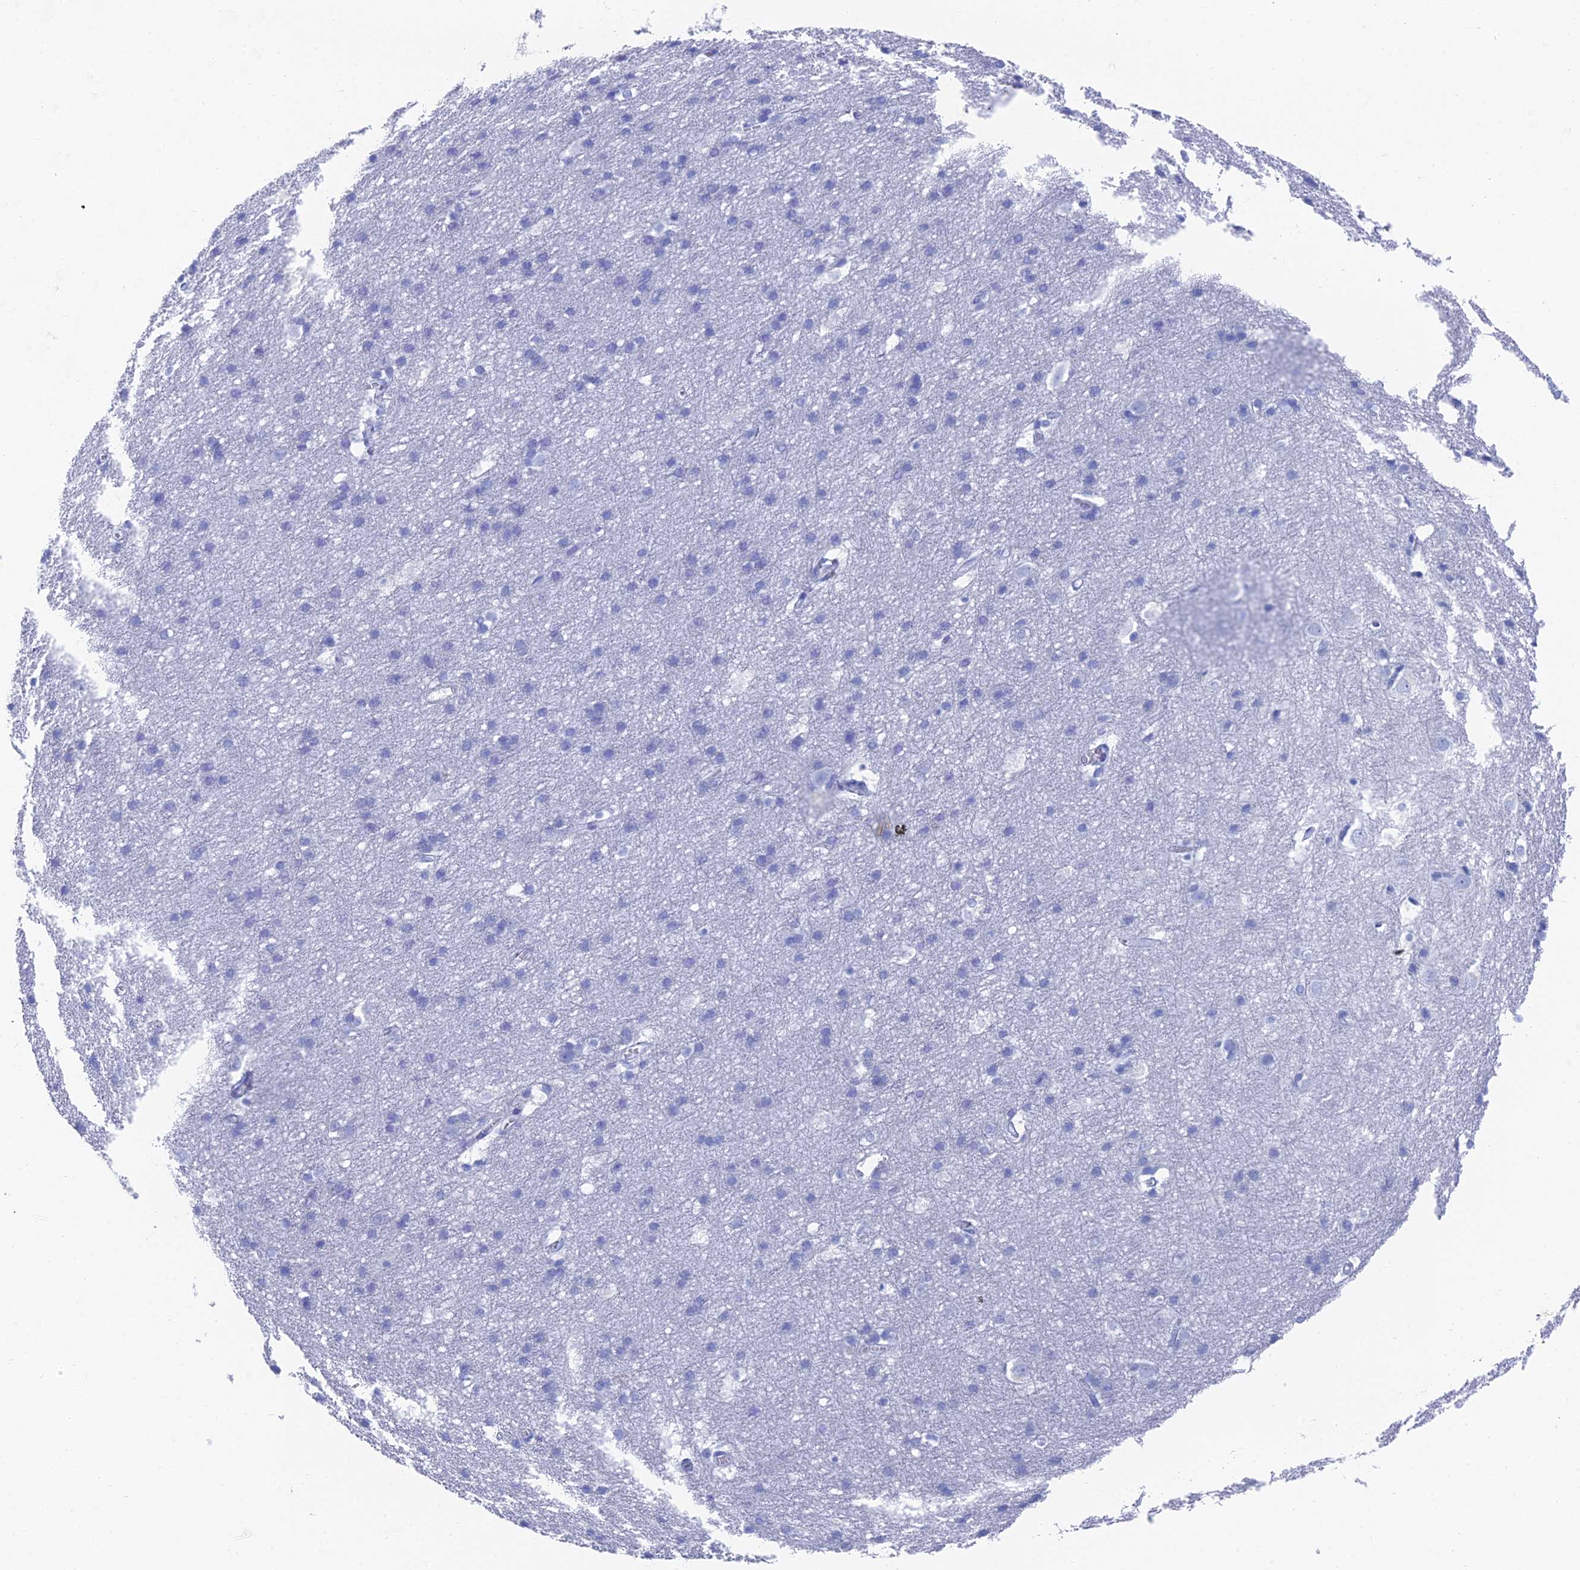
{"staining": {"intensity": "negative", "quantity": "none", "location": "none"}, "tissue": "cerebral cortex", "cell_type": "Endothelial cells", "image_type": "normal", "snomed": [{"axis": "morphology", "description": "Normal tissue, NOS"}, {"axis": "topography", "description": "Cerebral cortex"}], "caption": "Immunohistochemistry micrograph of benign human cerebral cortex stained for a protein (brown), which shows no positivity in endothelial cells. (Immunohistochemistry, brightfield microscopy, high magnification).", "gene": "ENPP3", "patient": {"sex": "male", "age": 54}}